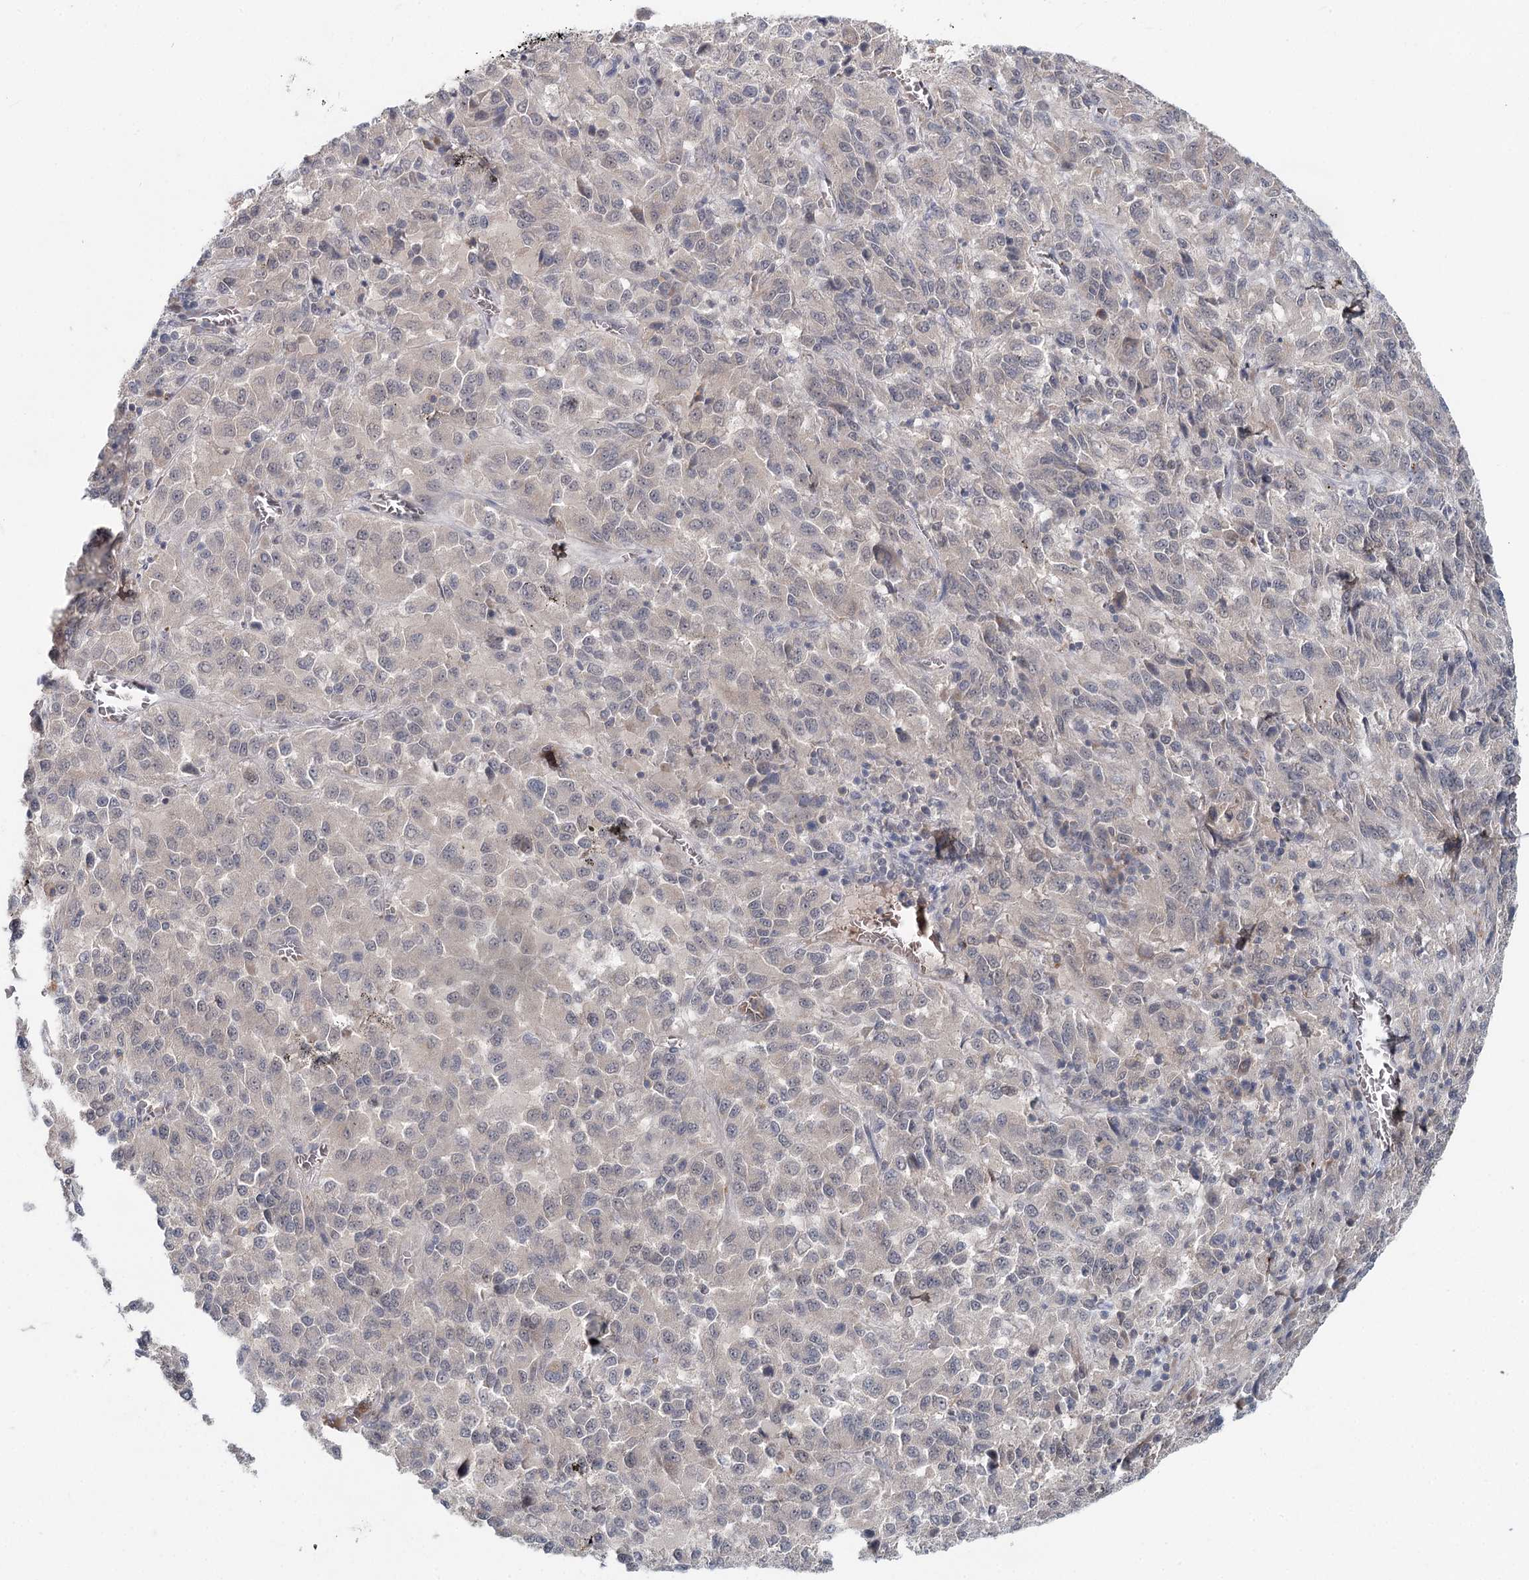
{"staining": {"intensity": "negative", "quantity": "none", "location": "none"}, "tissue": "melanoma", "cell_type": "Tumor cells", "image_type": "cancer", "snomed": [{"axis": "morphology", "description": "Malignant melanoma, Metastatic site"}, {"axis": "topography", "description": "Lung"}], "caption": "This is an immunohistochemistry (IHC) histopathology image of human melanoma. There is no expression in tumor cells.", "gene": "FBXO7", "patient": {"sex": "male", "age": 64}}